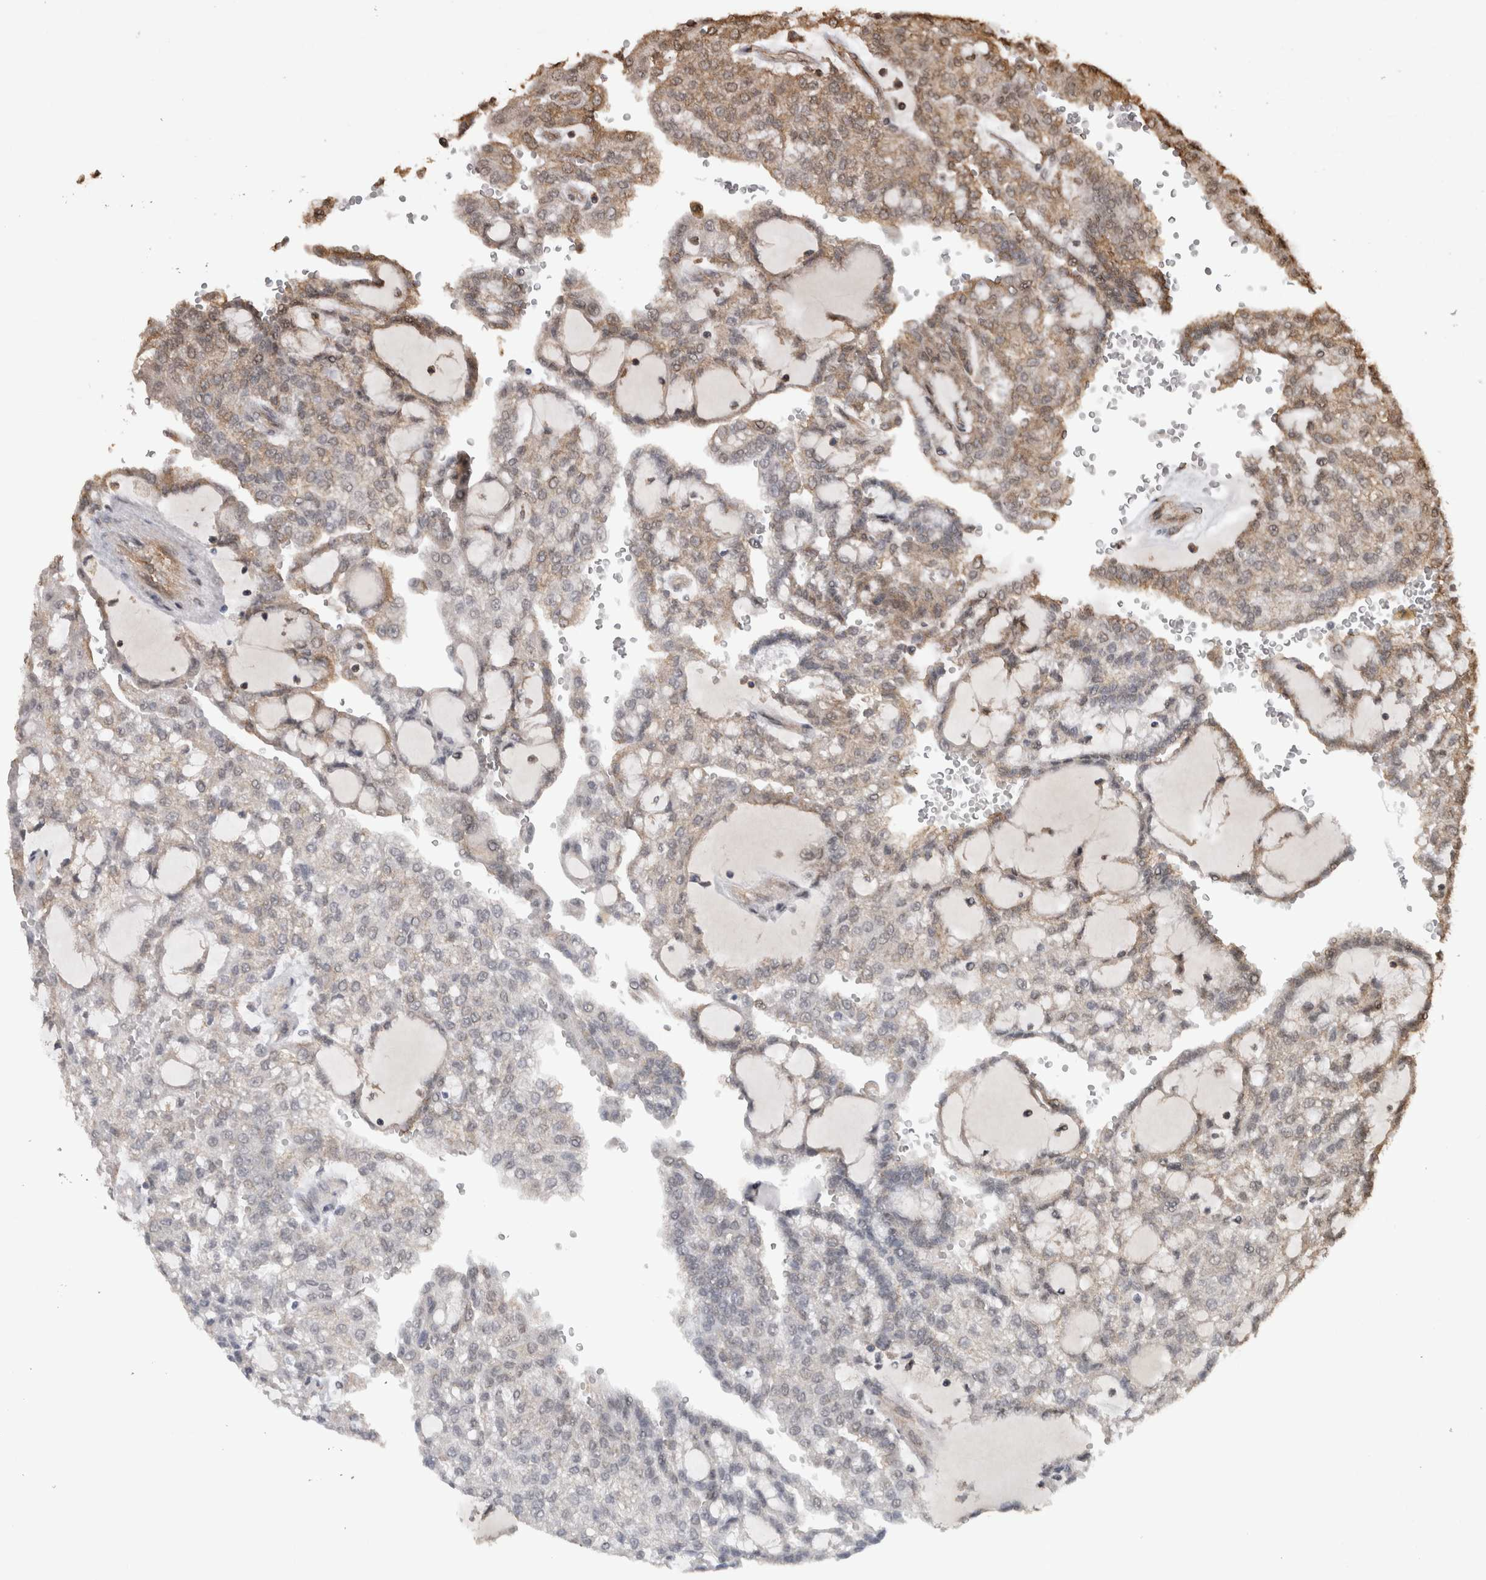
{"staining": {"intensity": "moderate", "quantity": "25%-75%", "location": "cytoplasmic/membranous"}, "tissue": "renal cancer", "cell_type": "Tumor cells", "image_type": "cancer", "snomed": [{"axis": "morphology", "description": "Adenocarcinoma, NOS"}, {"axis": "topography", "description": "Kidney"}], "caption": "Immunohistochemical staining of human adenocarcinoma (renal) demonstrates medium levels of moderate cytoplasmic/membranous positivity in approximately 25%-75% of tumor cells.", "gene": "PINK1", "patient": {"sex": "male", "age": 63}}